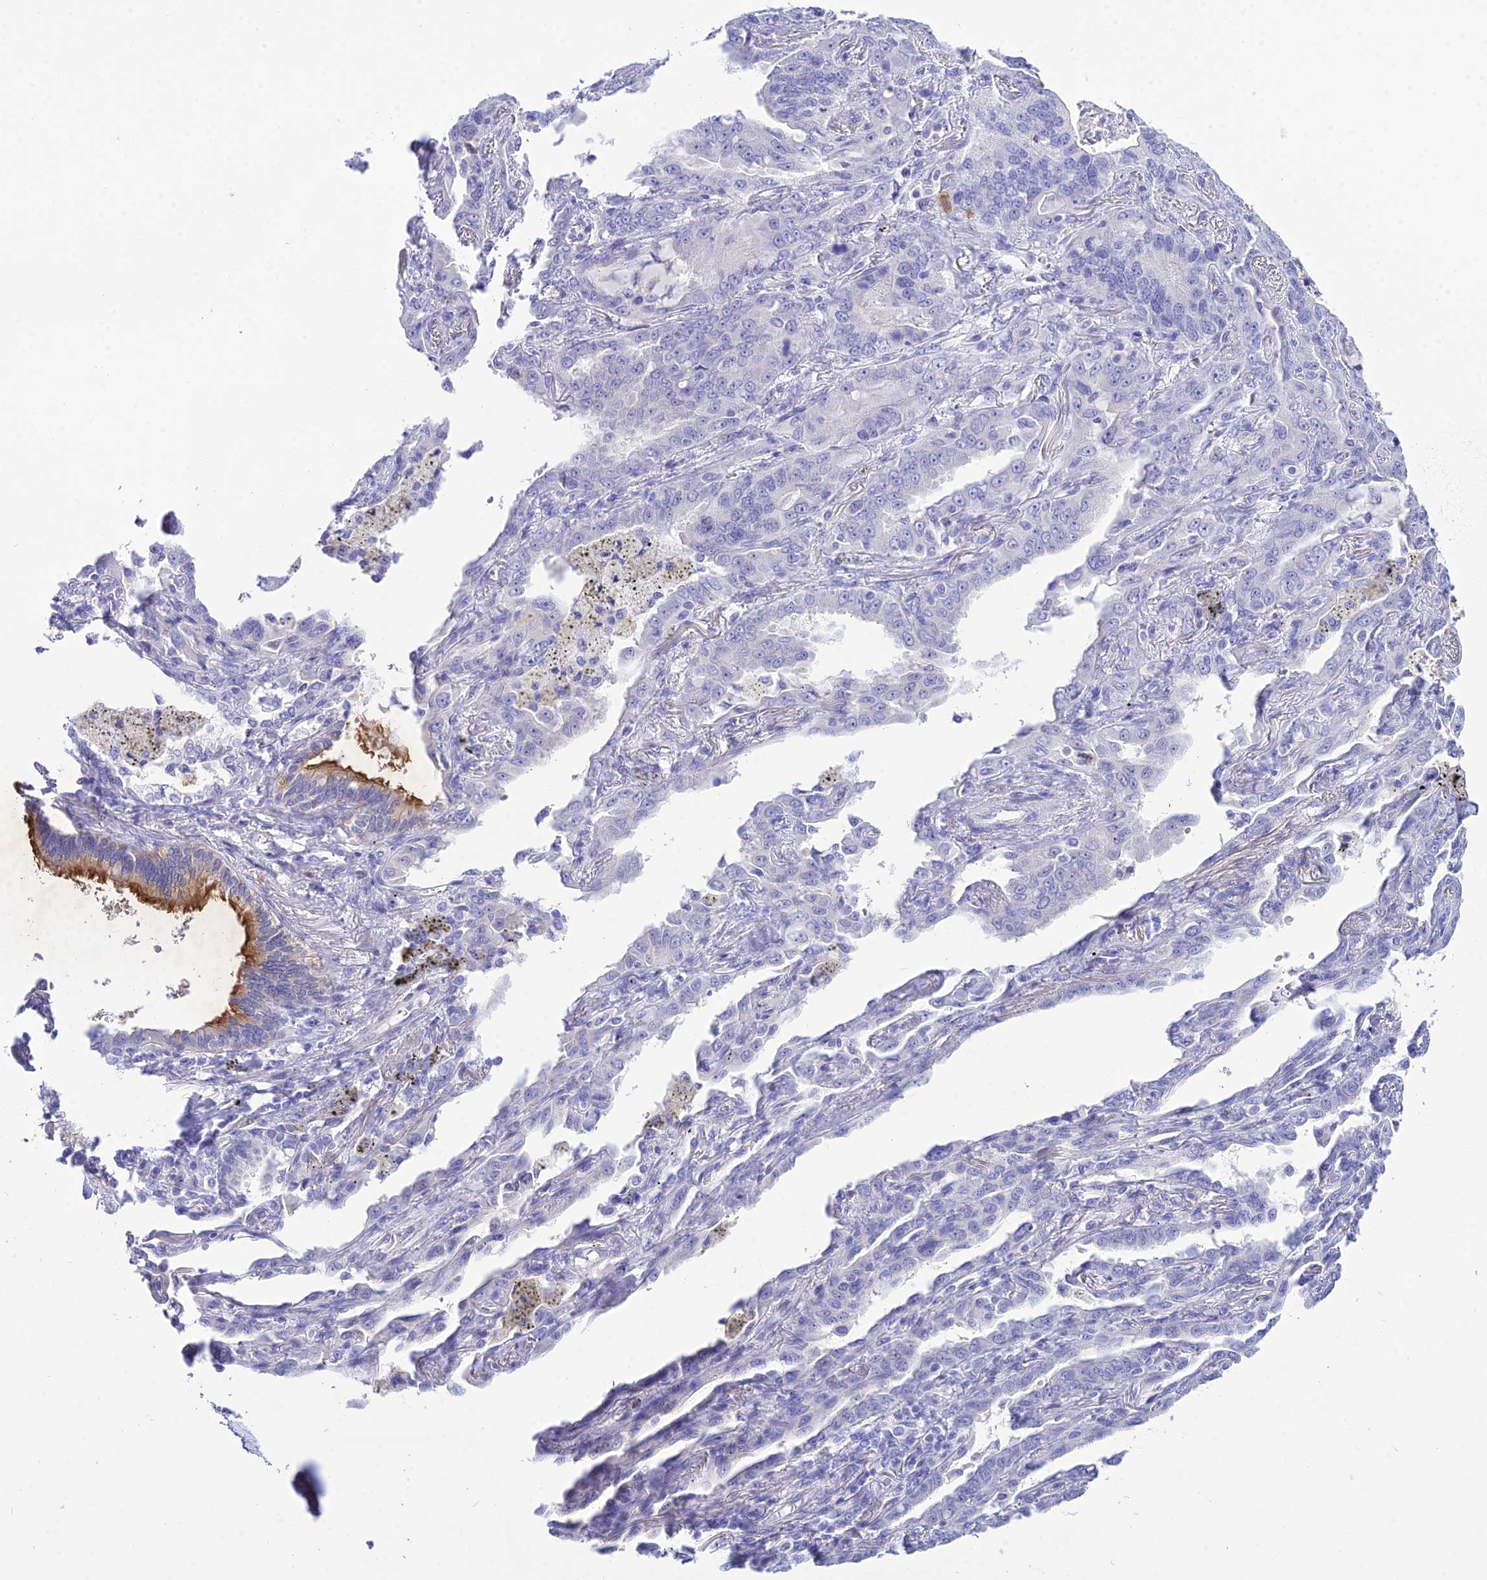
{"staining": {"intensity": "negative", "quantity": "none", "location": "none"}, "tissue": "lung cancer", "cell_type": "Tumor cells", "image_type": "cancer", "snomed": [{"axis": "morphology", "description": "Adenocarcinoma, NOS"}, {"axis": "topography", "description": "Lung"}], "caption": "A high-resolution micrograph shows immunohistochemistry (IHC) staining of lung cancer, which exhibits no significant positivity in tumor cells.", "gene": "DEFB107A", "patient": {"sex": "male", "age": 67}}